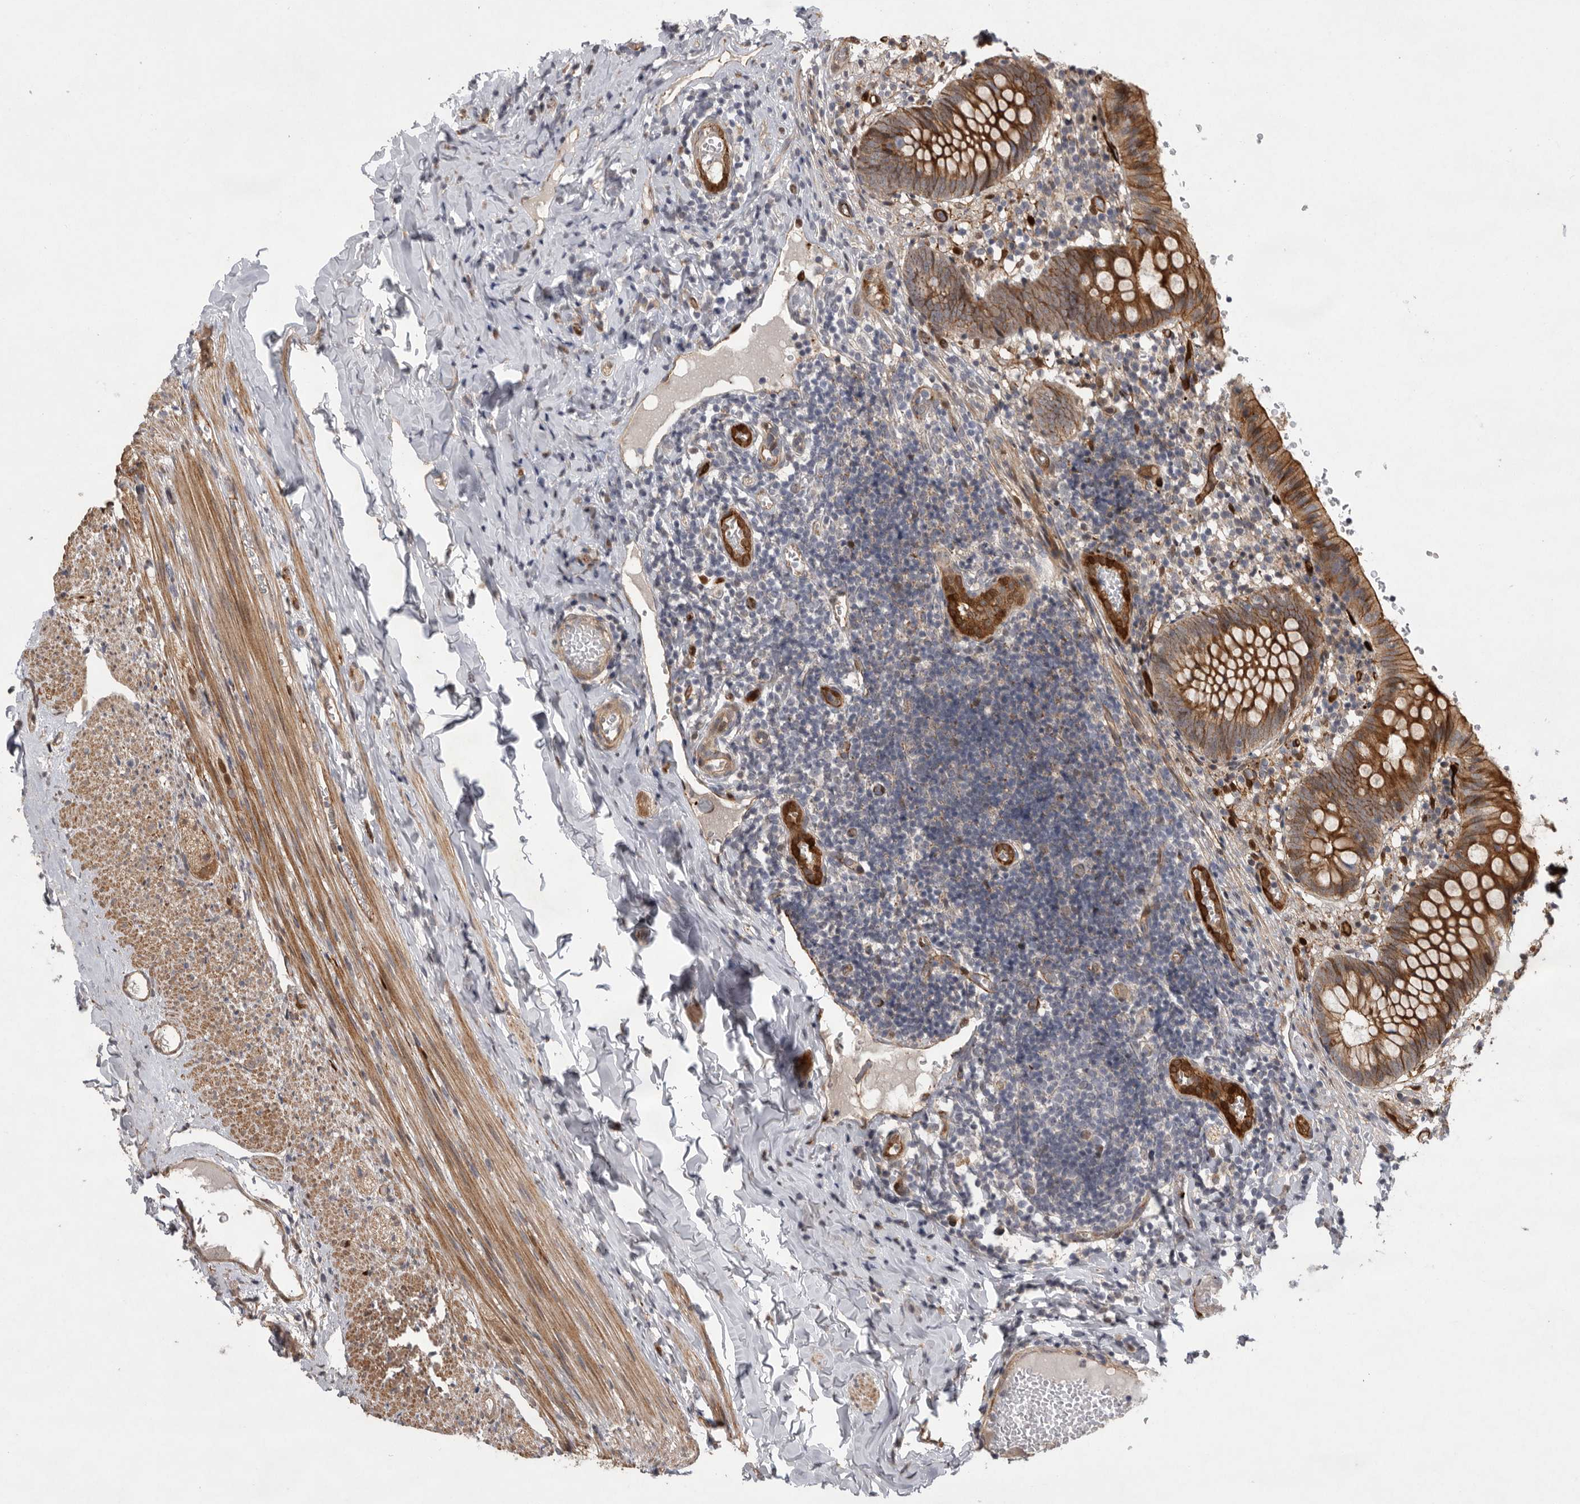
{"staining": {"intensity": "moderate", "quantity": ">75%", "location": "cytoplasmic/membranous"}, "tissue": "appendix", "cell_type": "Glandular cells", "image_type": "normal", "snomed": [{"axis": "morphology", "description": "Normal tissue, NOS"}, {"axis": "topography", "description": "Appendix"}], "caption": "Protein expression by IHC demonstrates moderate cytoplasmic/membranous positivity in about >75% of glandular cells in benign appendix. (DAB (3,3'-diaminobenzidine) IHC with brightfield microscopy, high magnification).", "gene": "MPDZ", "patient": {"sex": "male", "age": 8}}